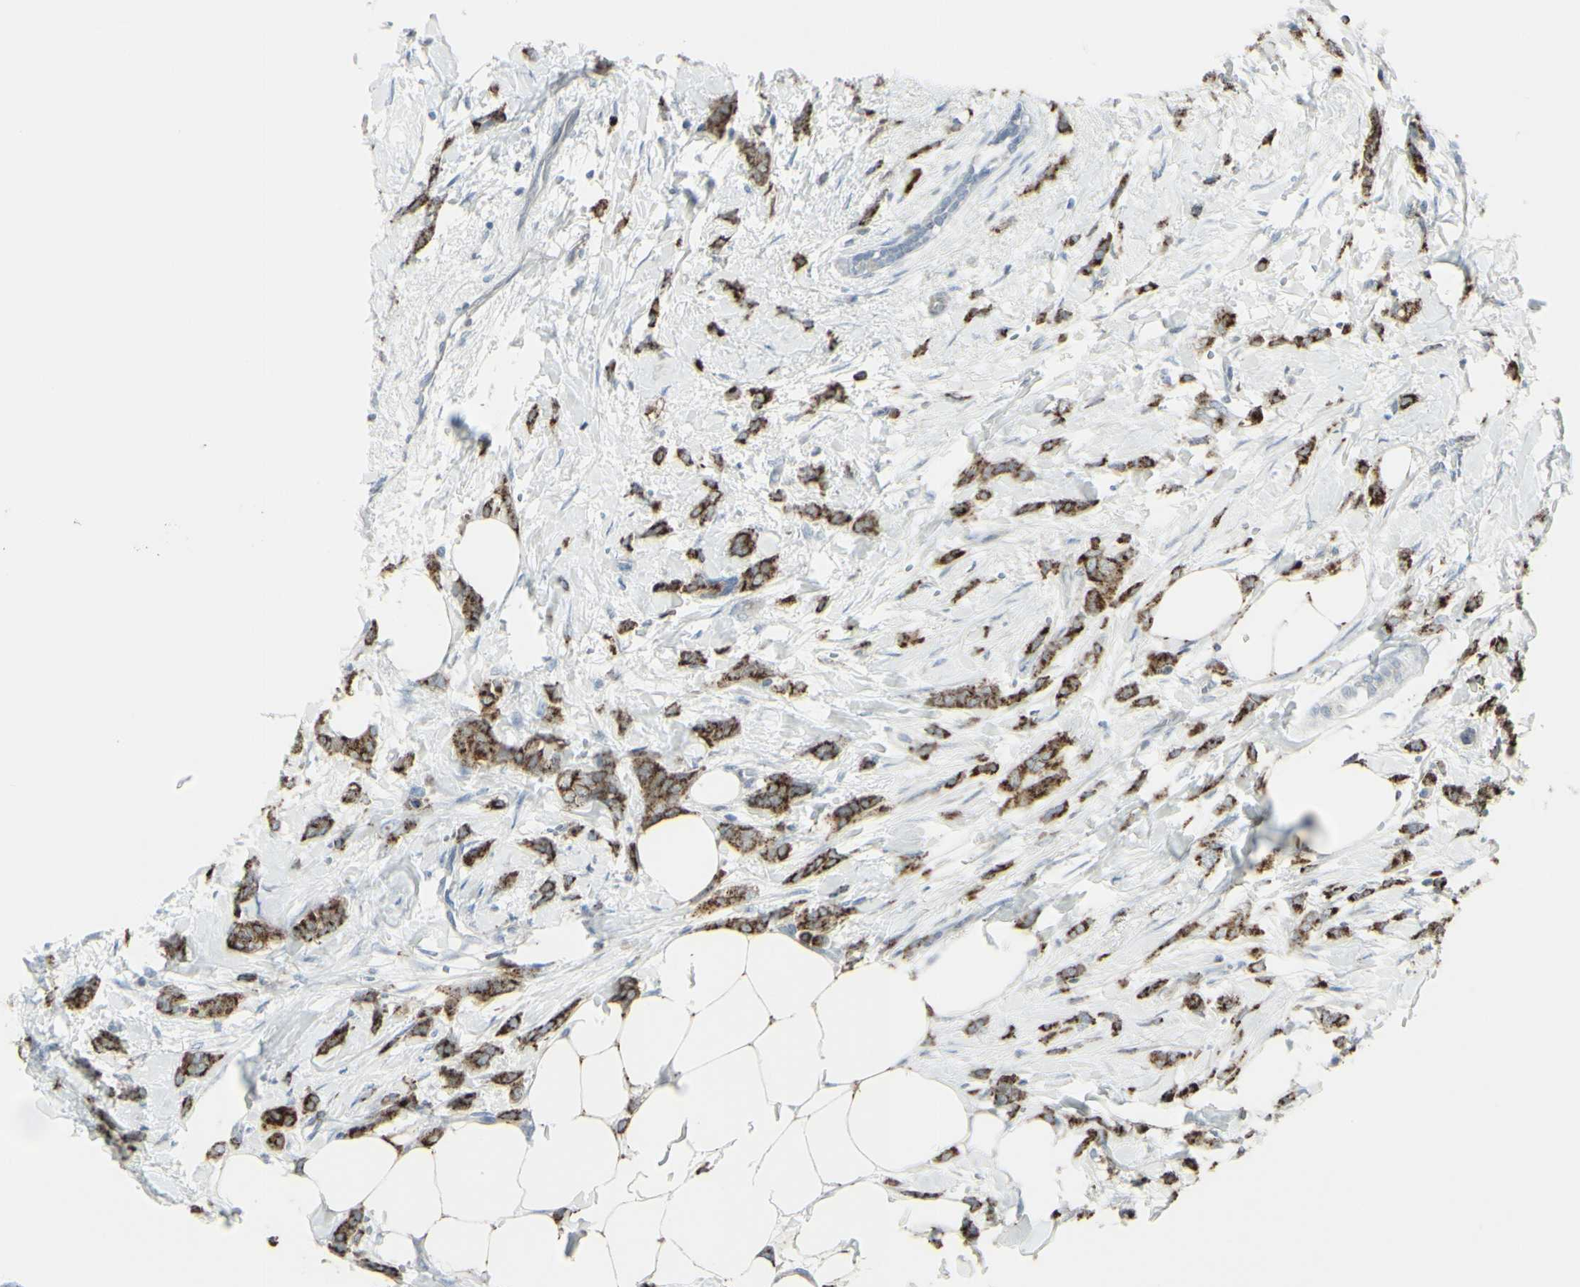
{"staining": {"intensity": "strong", "quantity": ">75%", "location": "cytoplasmic/membranous"}, "tissue": "breast cancer", "cell_type": "Tumor cells", "image_type": "cancer", "snomed": [{"axis": "morphology", "description": "Lobular carcinoma, in situ"}, {"axis": "morphology", "description": "Lobular carcinoma"}, {"axis": "topography", "description": "Breast"}], "caption": "Immunohistochemistry (IHC) (DAB (3,3'-diaminobenzidine)) staining of human breast cancer exhibits strong cytoplasmic/membranous protein positivity in approximately >75% of tumor cells.", "gene": "GALNT6", "patient": {"sex": "female", "age": 41}}